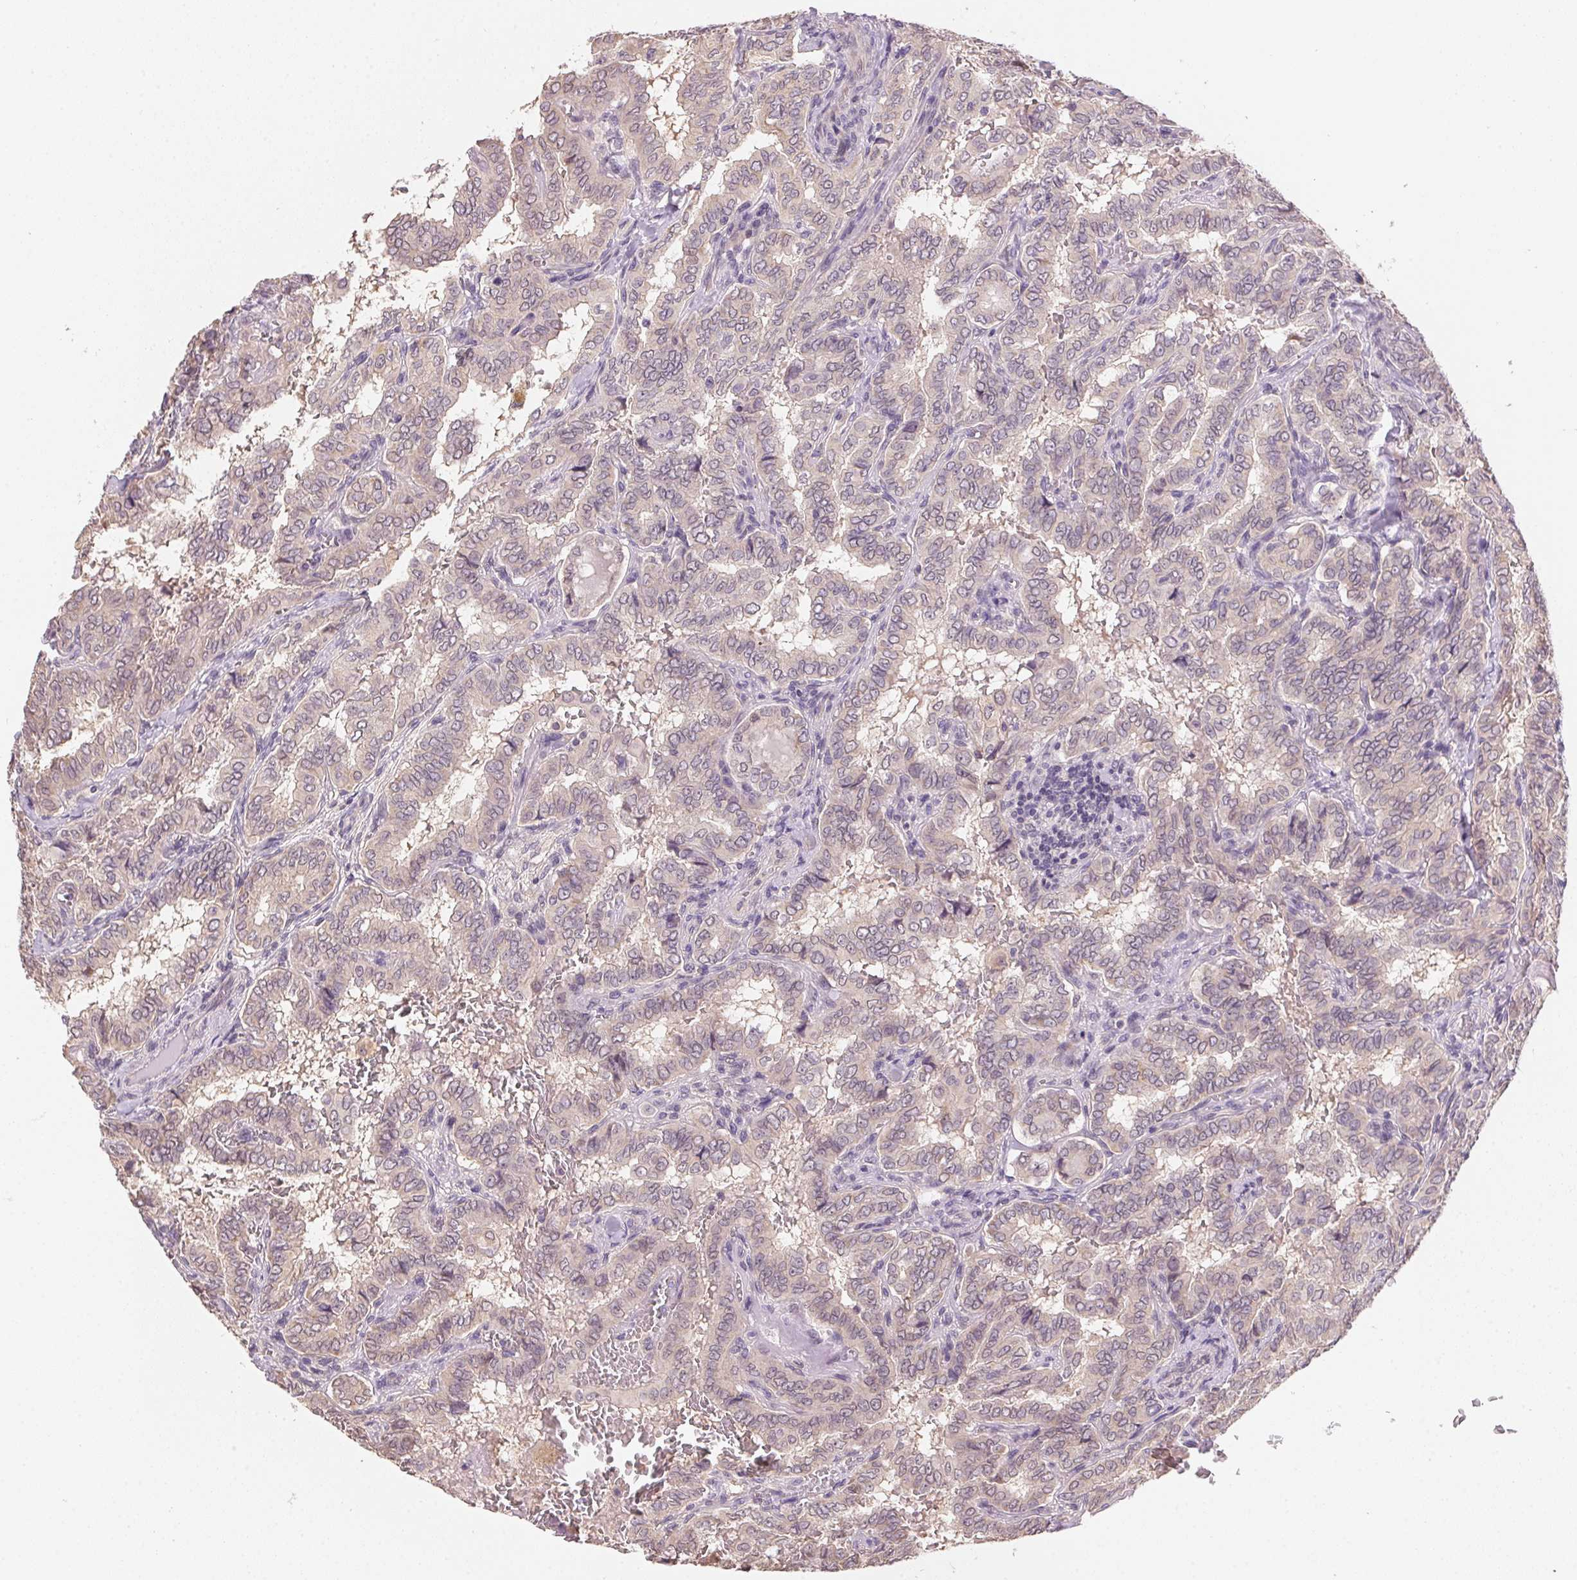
{"staining": {"intensity": "negative", "quantity": "none", "location": "none"}, "tissue": "thyroid cancer", "cell_type": "Tumor cells", "image_type": "cancer", "snomed": [{"axis": "morphology", "description": "Papillary adenocarcinoma, NOS"}, {"axis": "topography", "description": "Thyroid gland"}], "caption": "High magnification brightfield microscopy of thyroid cancer stained with DAB (brown) and counterstained with hematoxylin (blue): tumor cells show no significant expression.", "gene": "ALDH8A1", "patient": {"sex": "female", "age": 46}}